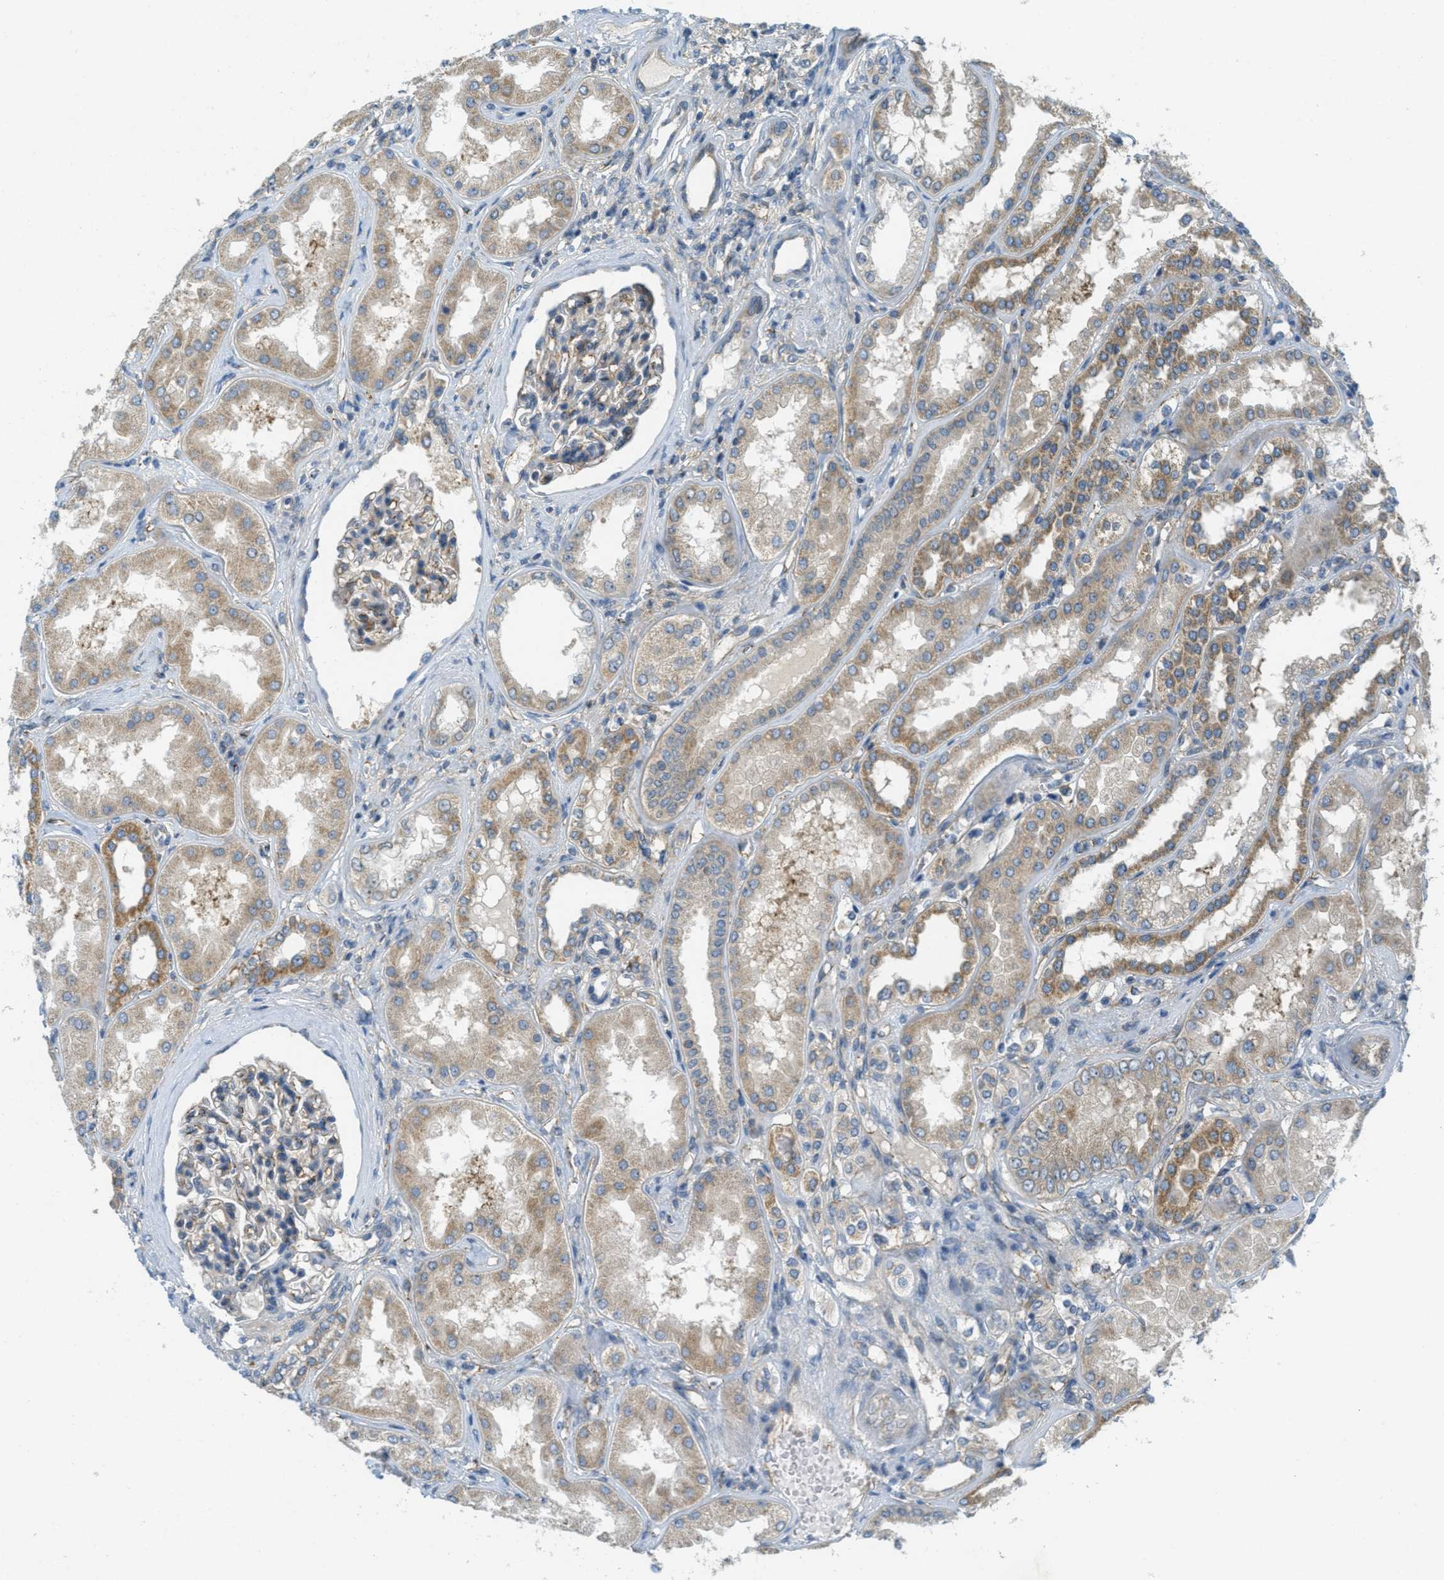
{"staining": {"intensity": "moderate", "quantity": "<25%", "location": "cytoplasmic/membranous"}, "tissue": "kidney", "cell_type": "Cells in glomeruli", "image_type": "normal", "snomed": [{"axis": "morphology", "description": "Normal tissue, NOS"}, {"axis": "topography", "description": "Kidney"}], "caption": "A high-resolution histopathology image shows immunohistochemistry staining of benign kidney, which displays moderate cytoplasmic/membranous positivity in about <25% of cells in glomeruli.", "gene": "JCAD", "patient": {"sex": "female", "age": 56}}